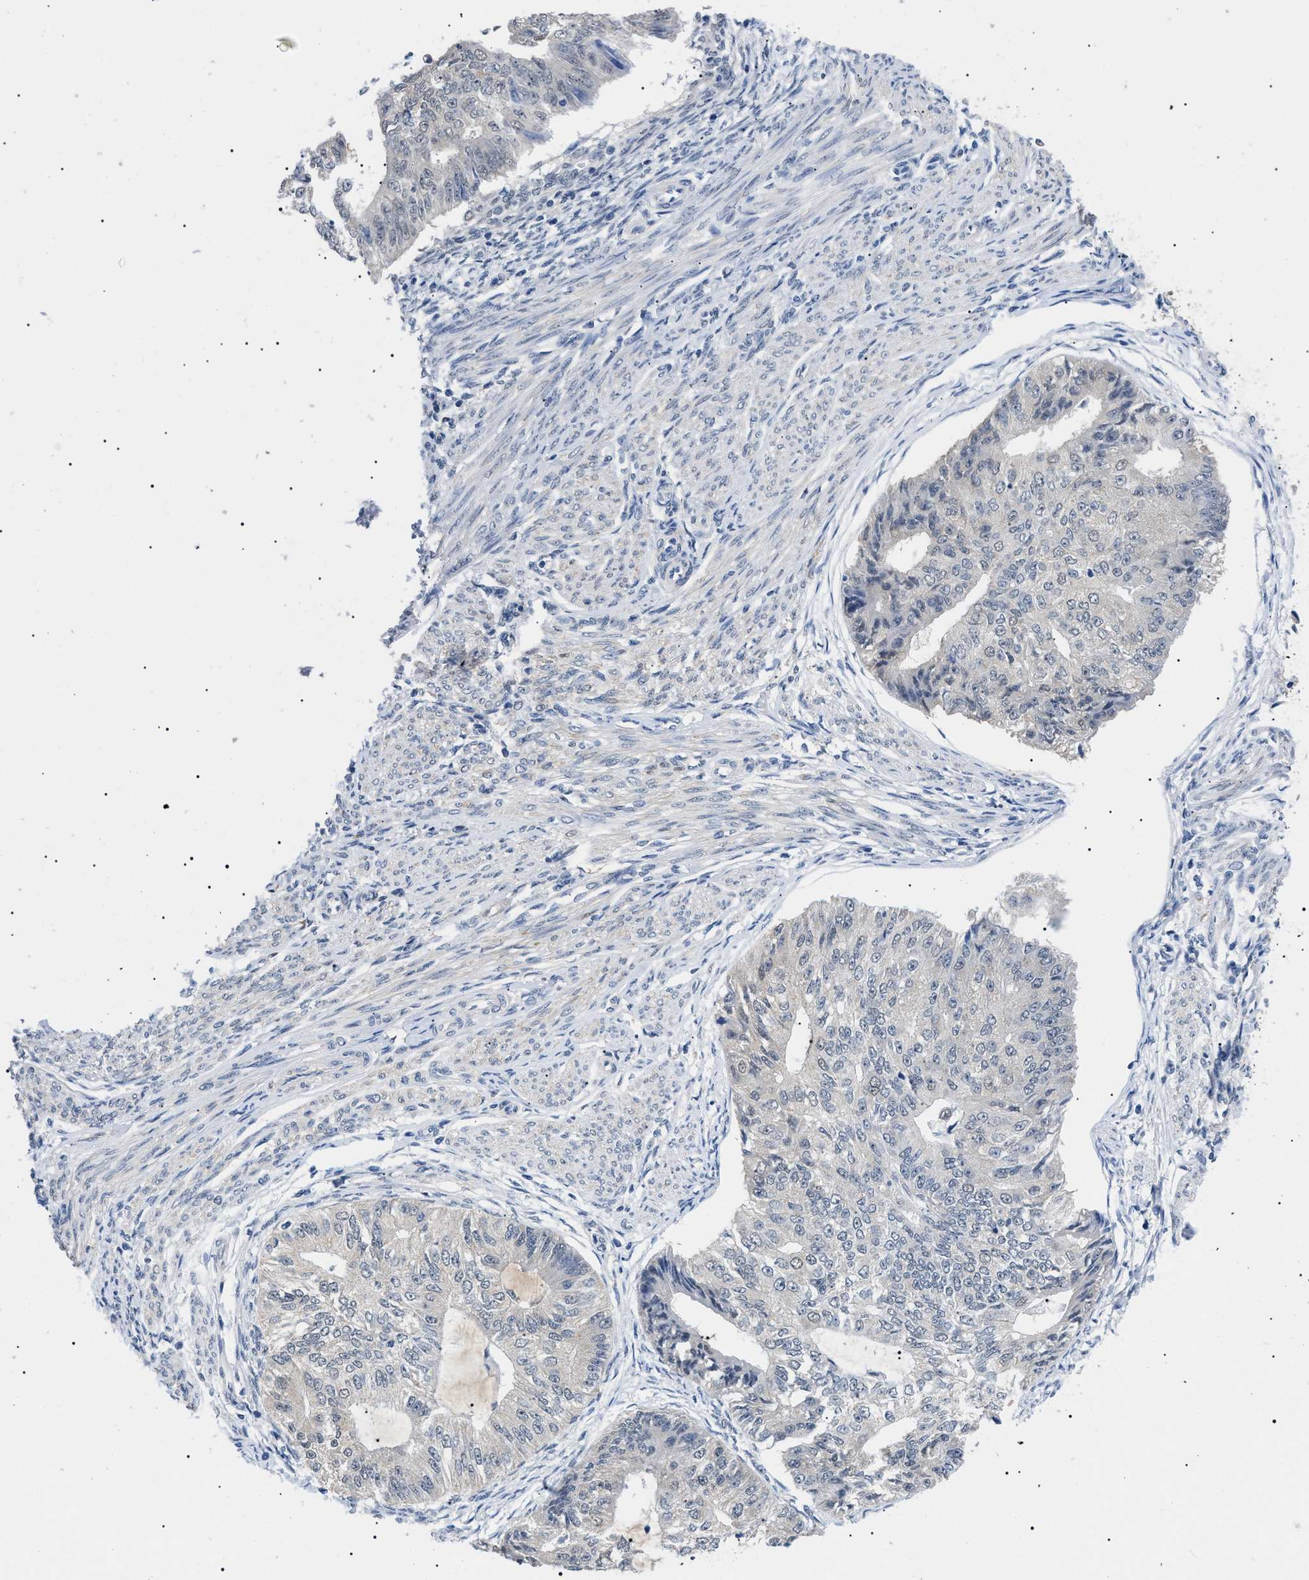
{"staining": {"intensity": "negative", "quantity": "none", "location": "none"}, "tissue": "endometrial cancer", "cell_type": "Tumor cells", "image_type": "cancer", "snomed": [{"axis": "morphology", "description": "Adenocarcinoma, NOS"}, {"axis": "topography", "description": "Endometrium"}], "caption": "Tumor cells show no significant positivity in endometrial adenocarcinoma. (Brightfield microscopy of DAB immunohistochemistry at high magnification).", "gene": "PRRT2", "patient": {"sex": "female", "age": 32}}